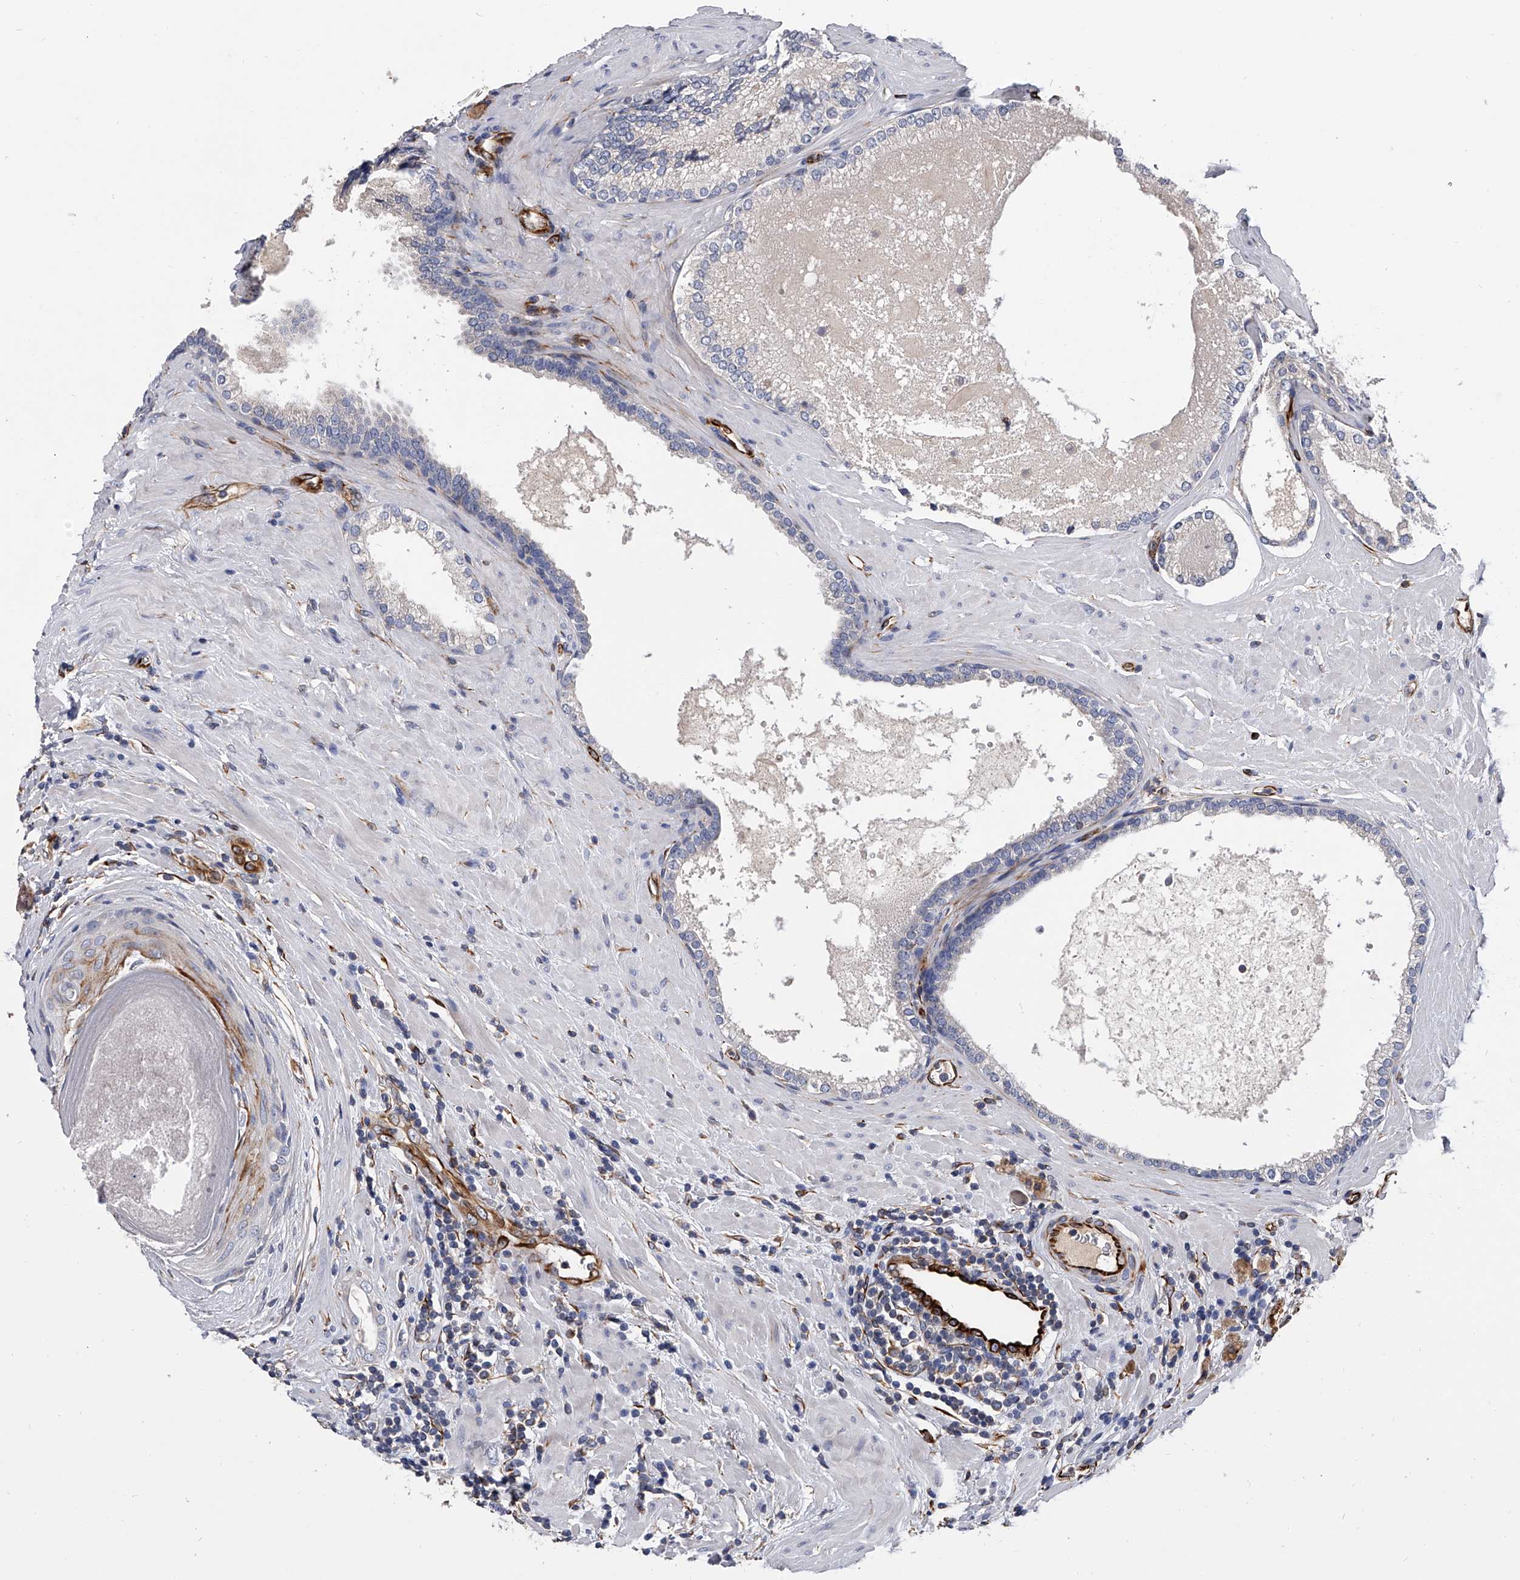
{"staining": {"intensity": "negative", "quantity": "none", "location": "none"}, "tissue": "prostate cancer", "cell_type": "Tumor cells", "image_type": "cancer", "snomed": [{"axis": "morphology", "description": "Adenocarcinoma, High grade"}, {"axis": "topography", "description": "Prostate"}], "caption": "This is an immunohistochemistry micrograph of human adenocarcinoma (high-grade) (prostate). There is no staining in tumor cells.", "gene": "EFCAB7", "patient": {"sex": "male", "age": 73}}